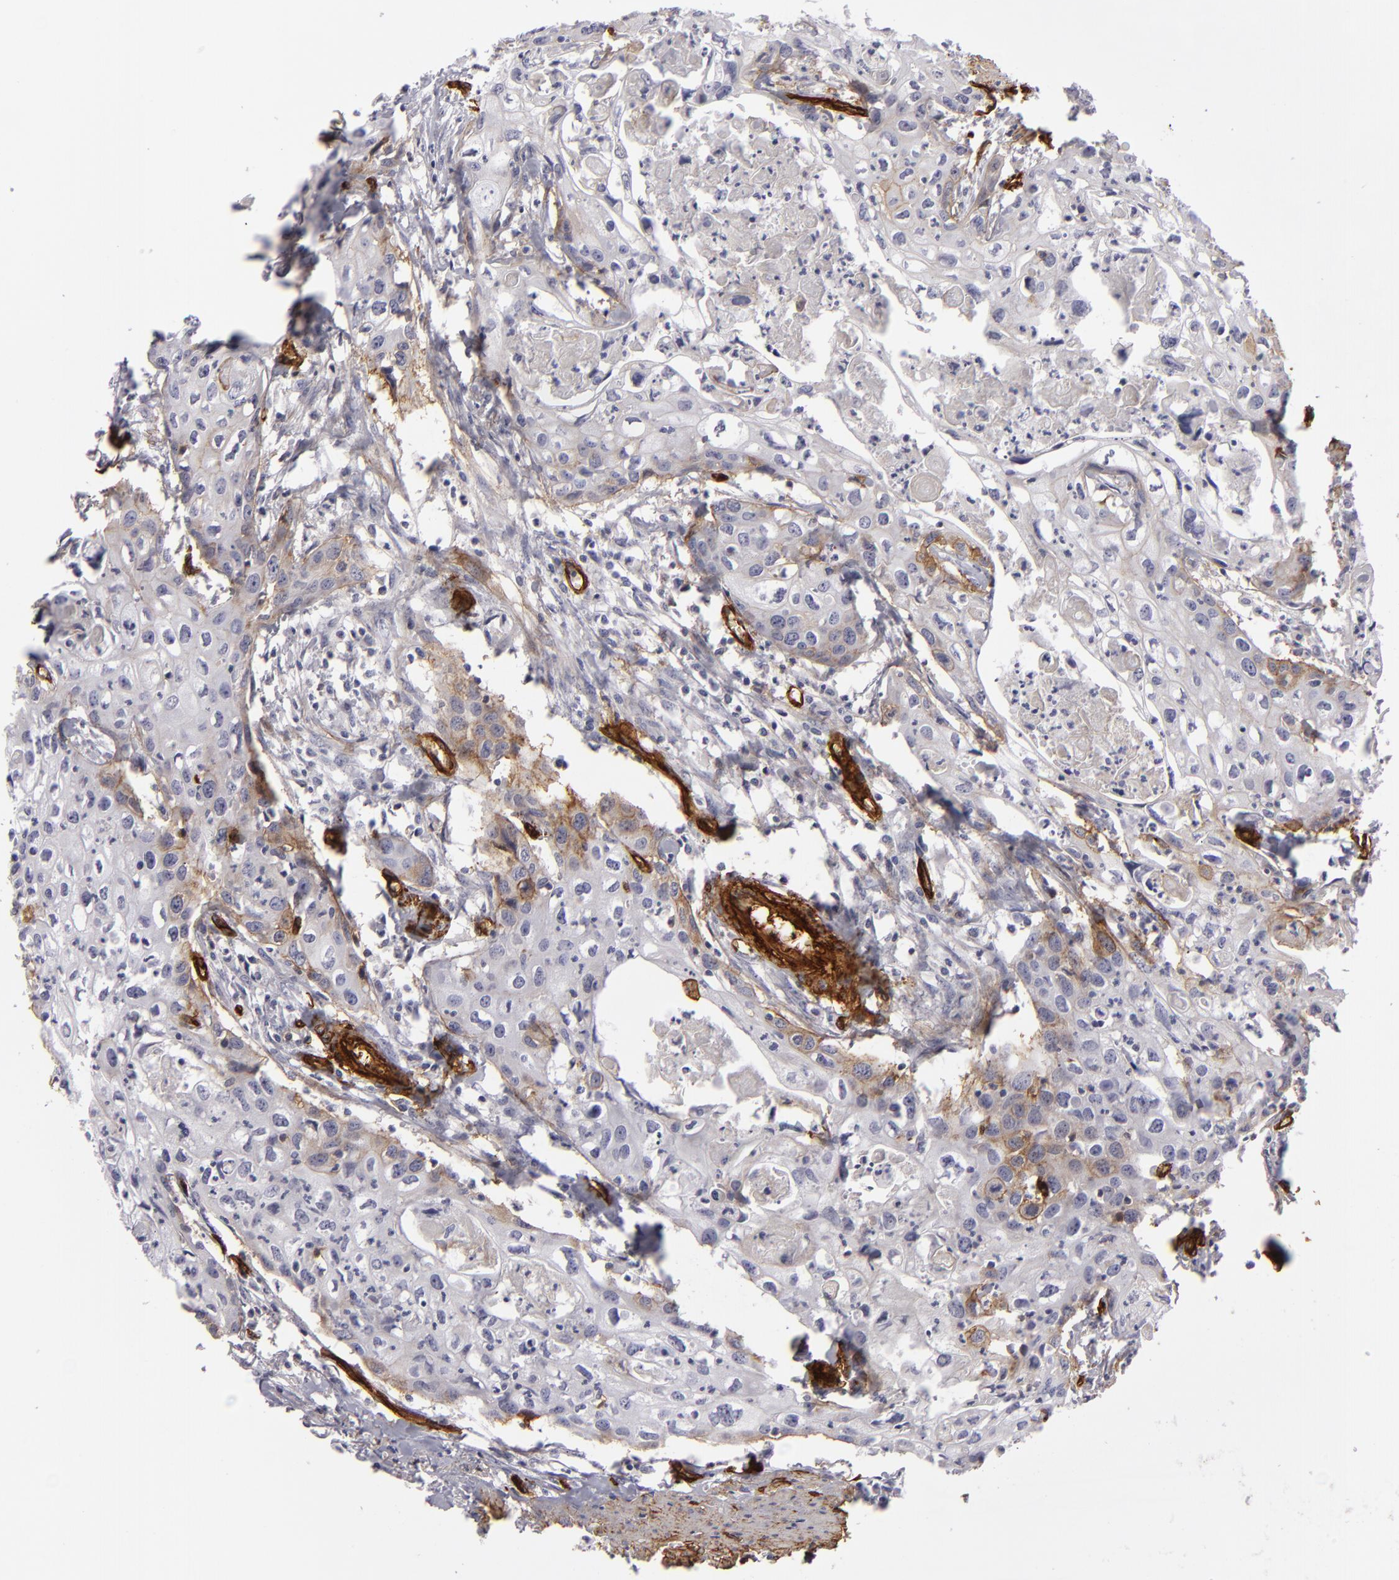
{"staining": {"intensity": "negative", "quantity": "none", "location": "none"}, "tissue": "urothelial cancer", "cell_type": "Tumor cells", "image_type": "cancer", "snomed": [{"axis": "morphology", "description": "Urothelial carcinoma, High grade"}, {"axis": "topography", "description": "Urinary bladder"}], "caption": "The IHC image has no significant positivity in tumor cells of urothelial cancer tissue.", "gene": "MCAM", "patient": {"sex": "male", "age": 54}}